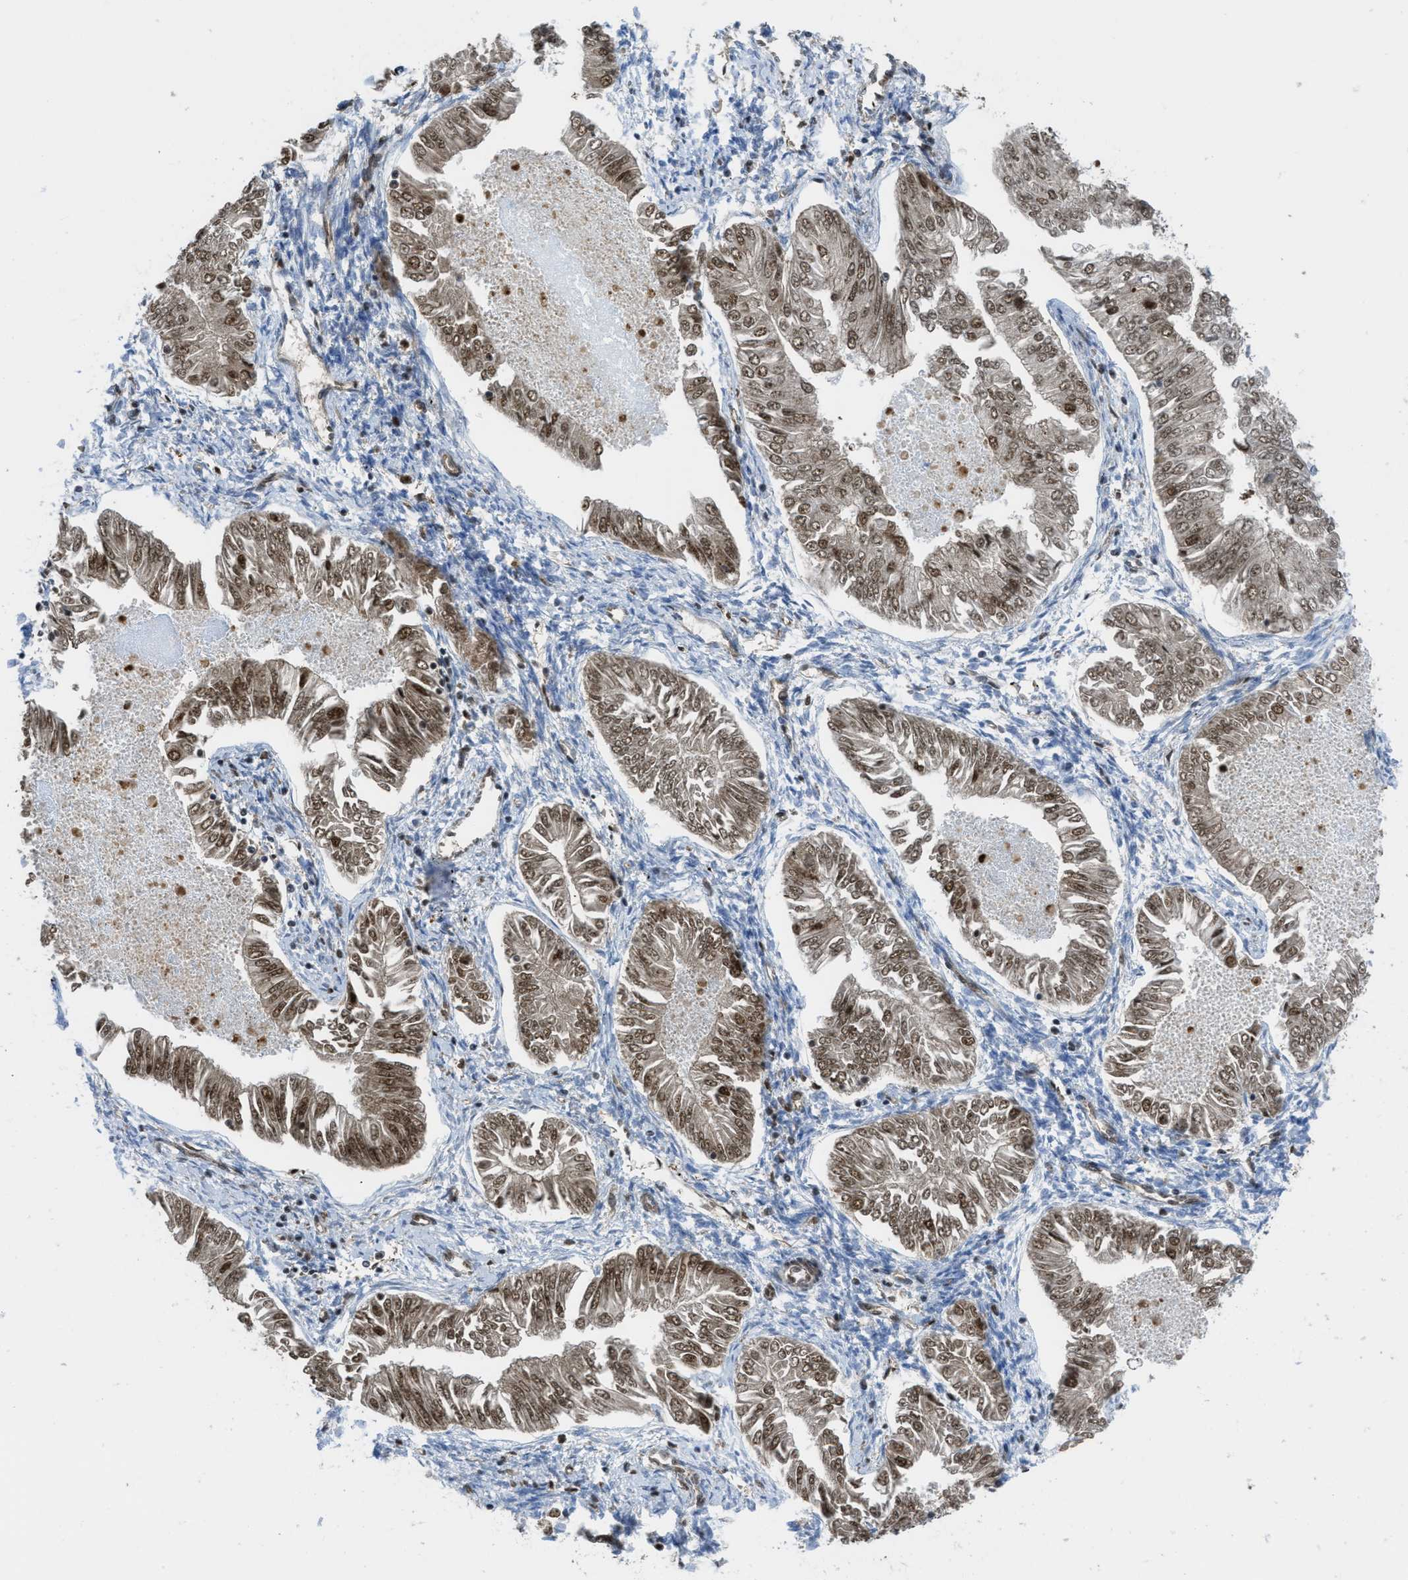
{"staining": {"intensity": "moderate", "quantity": ">75%", "location": "cytoplasmic/membranous,nuclear"}, "tissue": "endometrial cancer", "cell_type": "Tumor cells", "image_type": "cancer", "snomed": [{"axis": "morphology", "description": "Adenocarcinoma, NOS"}, {"axis": "topography", "description": "Endometrium"}], "caption": "Human endometrial adenocarcinoma stained with a brown dye shows moderate cytoplasmic/membranous and nuclear positive expression in approximately >75% of tumor cells.", "gene": "TNPO1", "patient": {"sex": "female", "age": 53}}